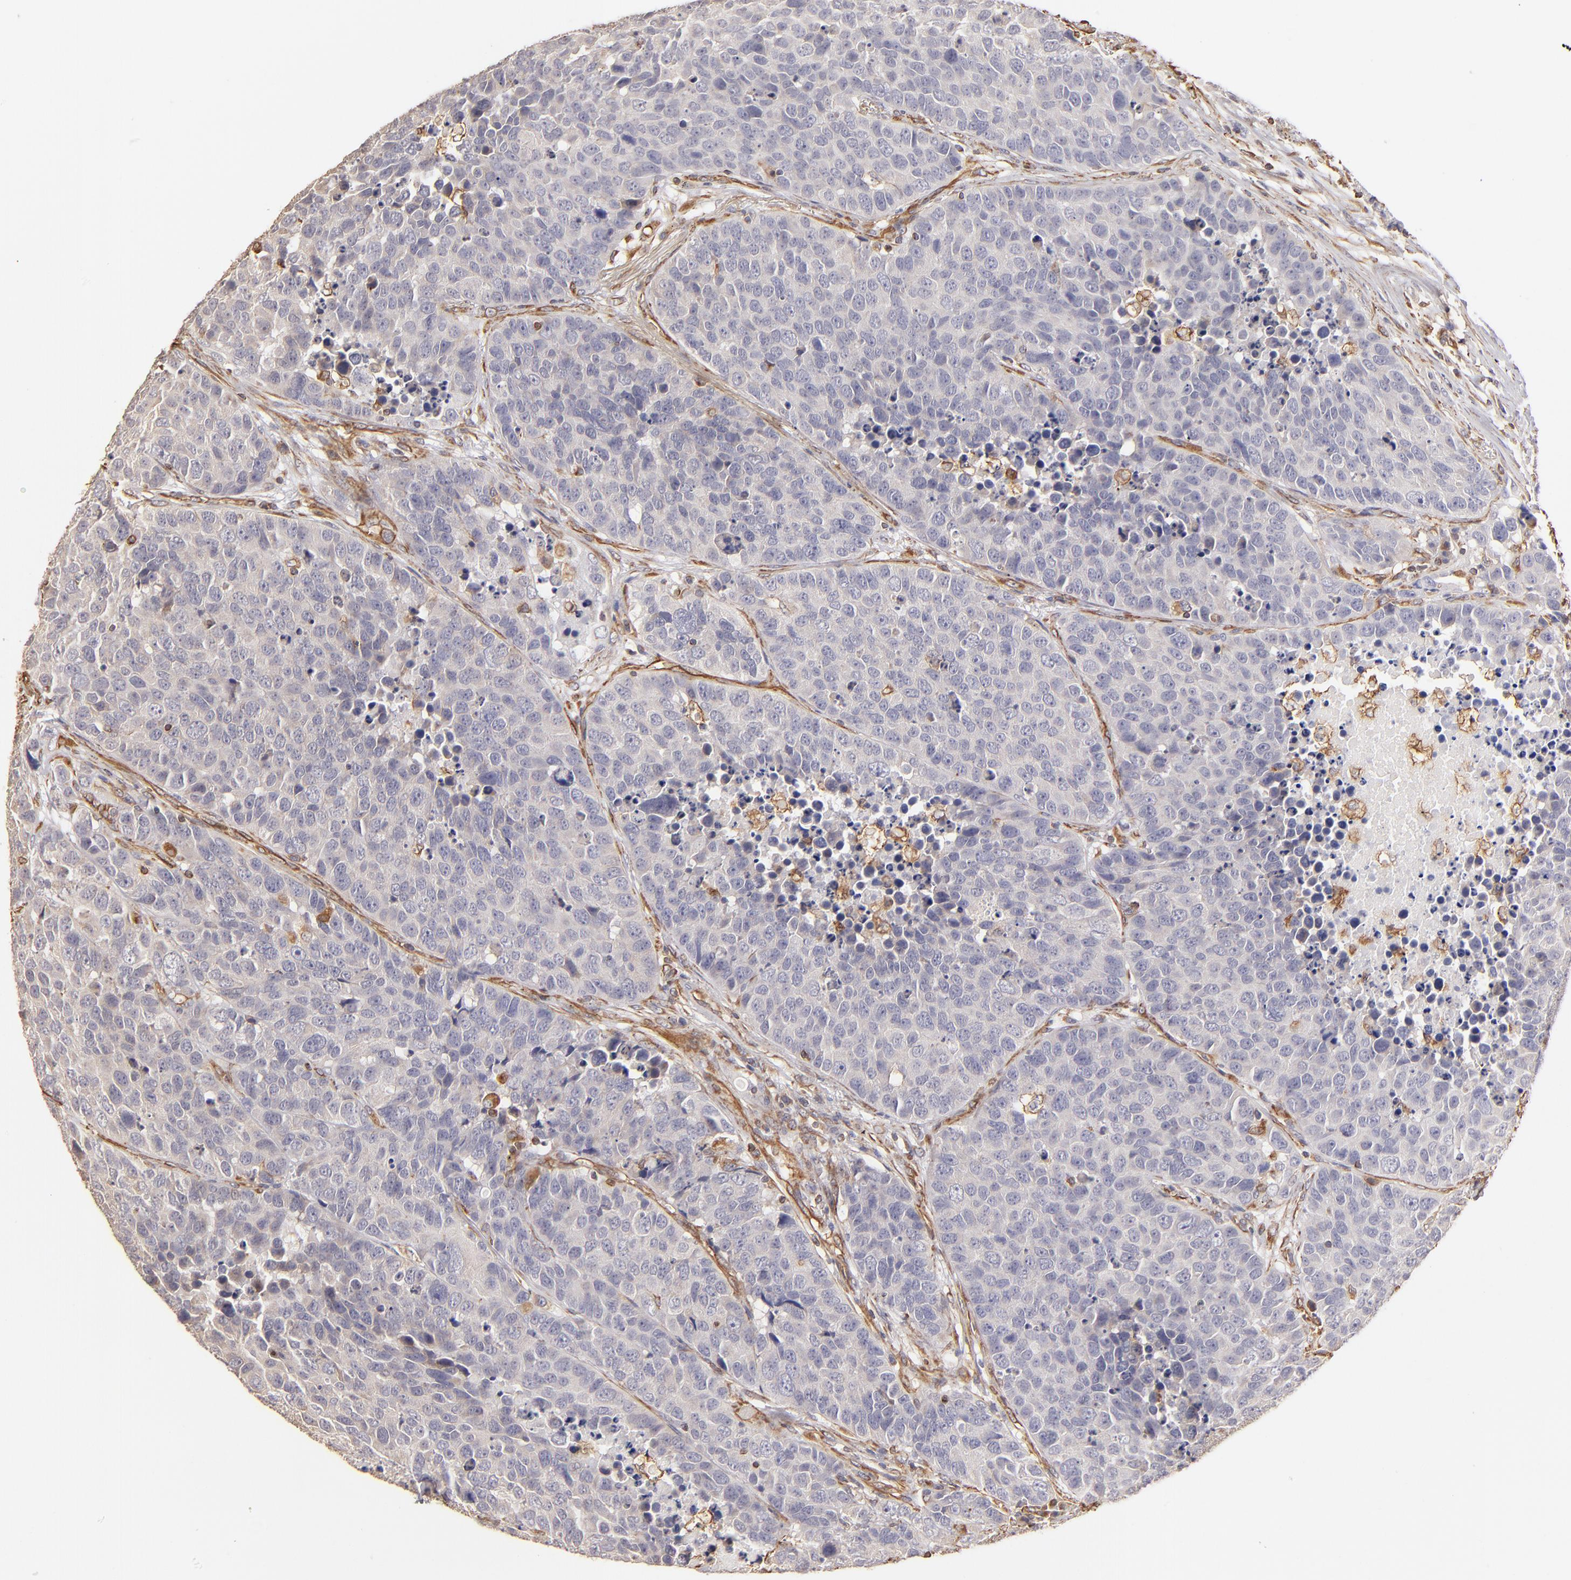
{"staining": {"intensity": "negative", "quantity": "none", "location": "none"}, "tissue": "carcinoid", "cell_type": "Tumor cells", "image_type": "cancer", "snomed": [{"axis": "morphology", "description": "Carcinoid, malignant, NOS"}, {"axis": "topography", "description": "Lung"}], "caption": "This is a histopathology image of immunohistochemistry staining of carcinoid, which shows no staining in tumor cells.", "gene": "ABCC1", "patient": {"sex": "male", "age": 60}}